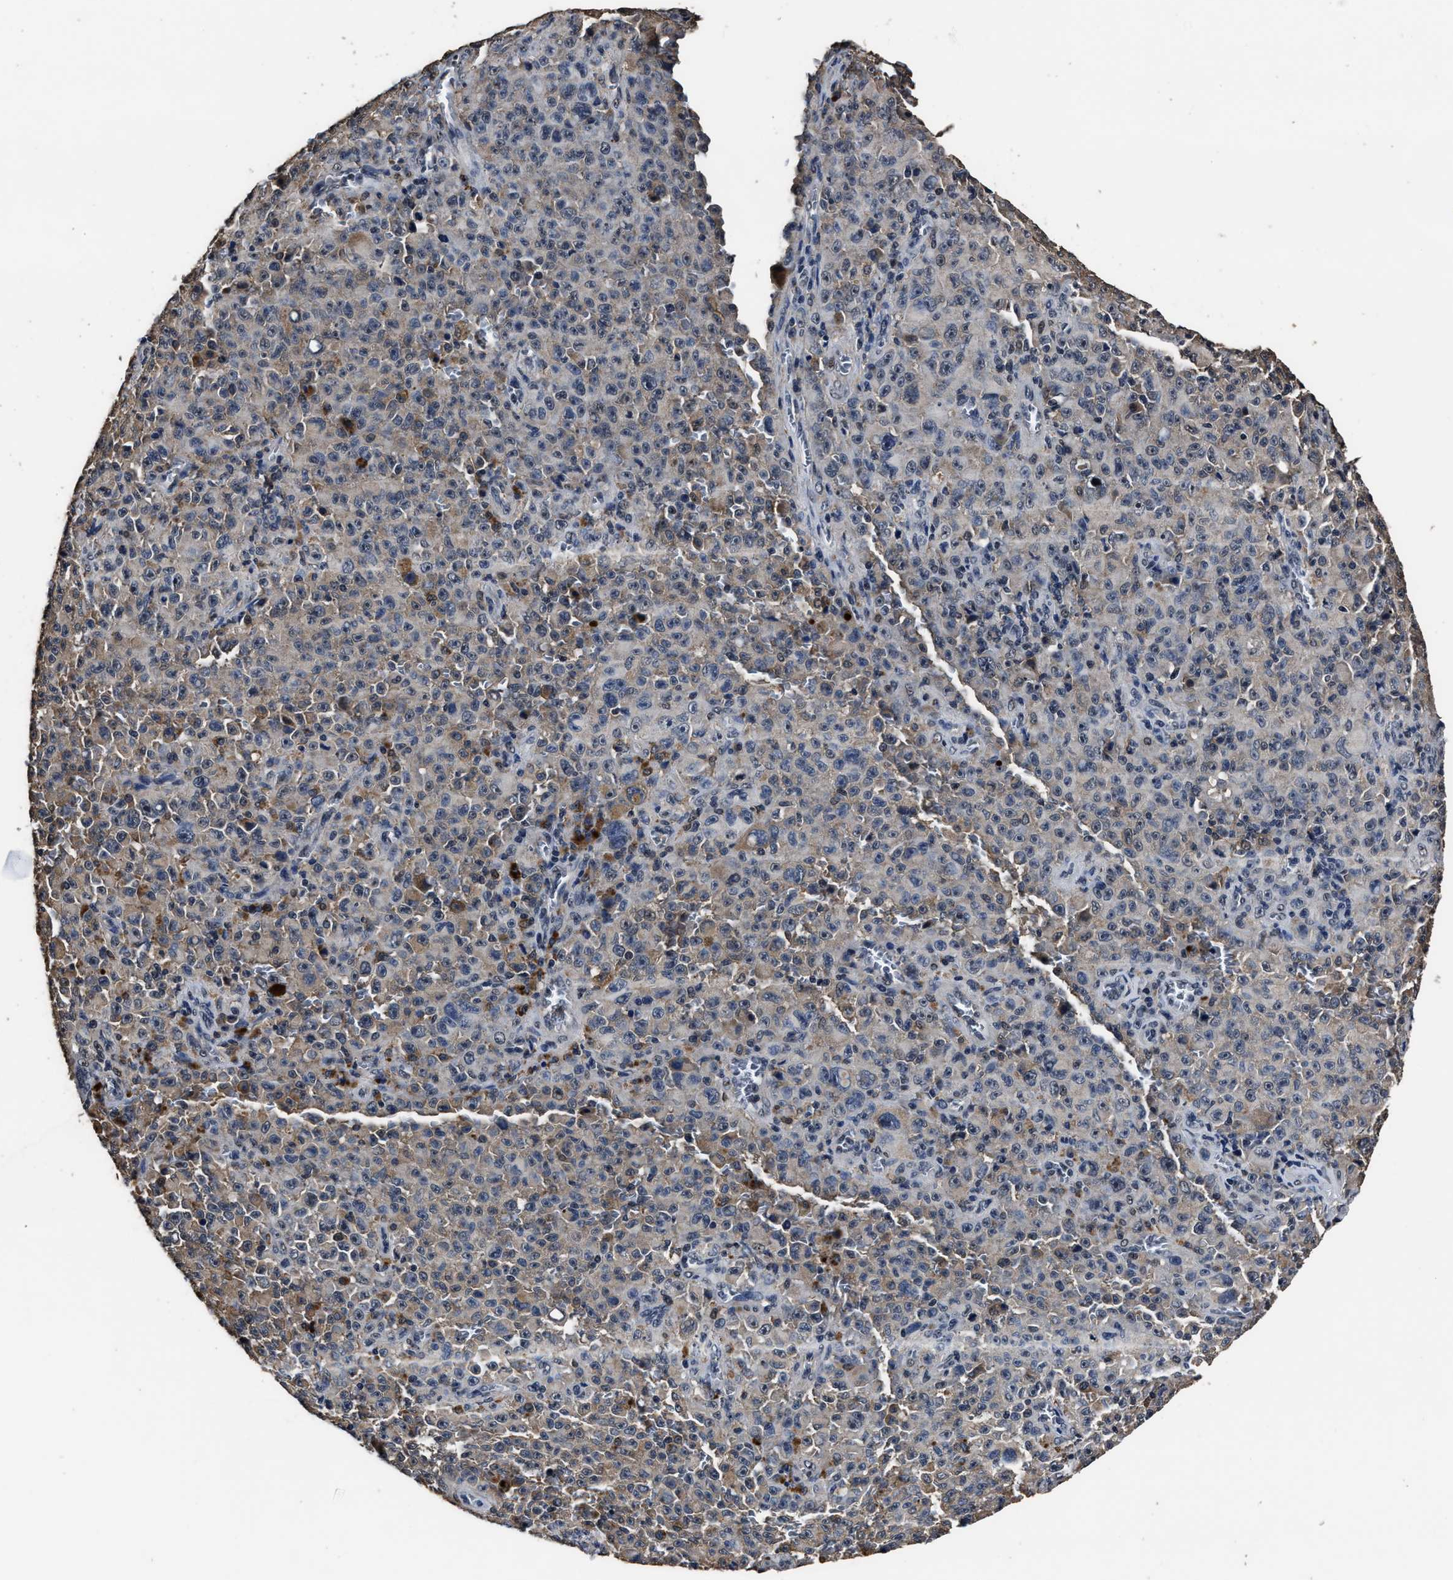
{"staining": {"intensity": "weak", "quantity": "<25%", "location": "cytoplasmic/membranous"}, "tissue": "melanoma", "cell_type": "Tumor cells", "image_type": "cancer", "snomed": [{"axis": "morphology", "description": "Malignant melanoma, NOS"}, {"axis": "topography", "description": "Skin"}], "caption": "This photomicrograph is of malignant melanoma stained with IHC to label a protein in brown with the nuclei are counter-stained blue. There is no positivity in tumor cells.", "gene": "RSBN1L", "patient": {"sex": "female", "age": 82}}